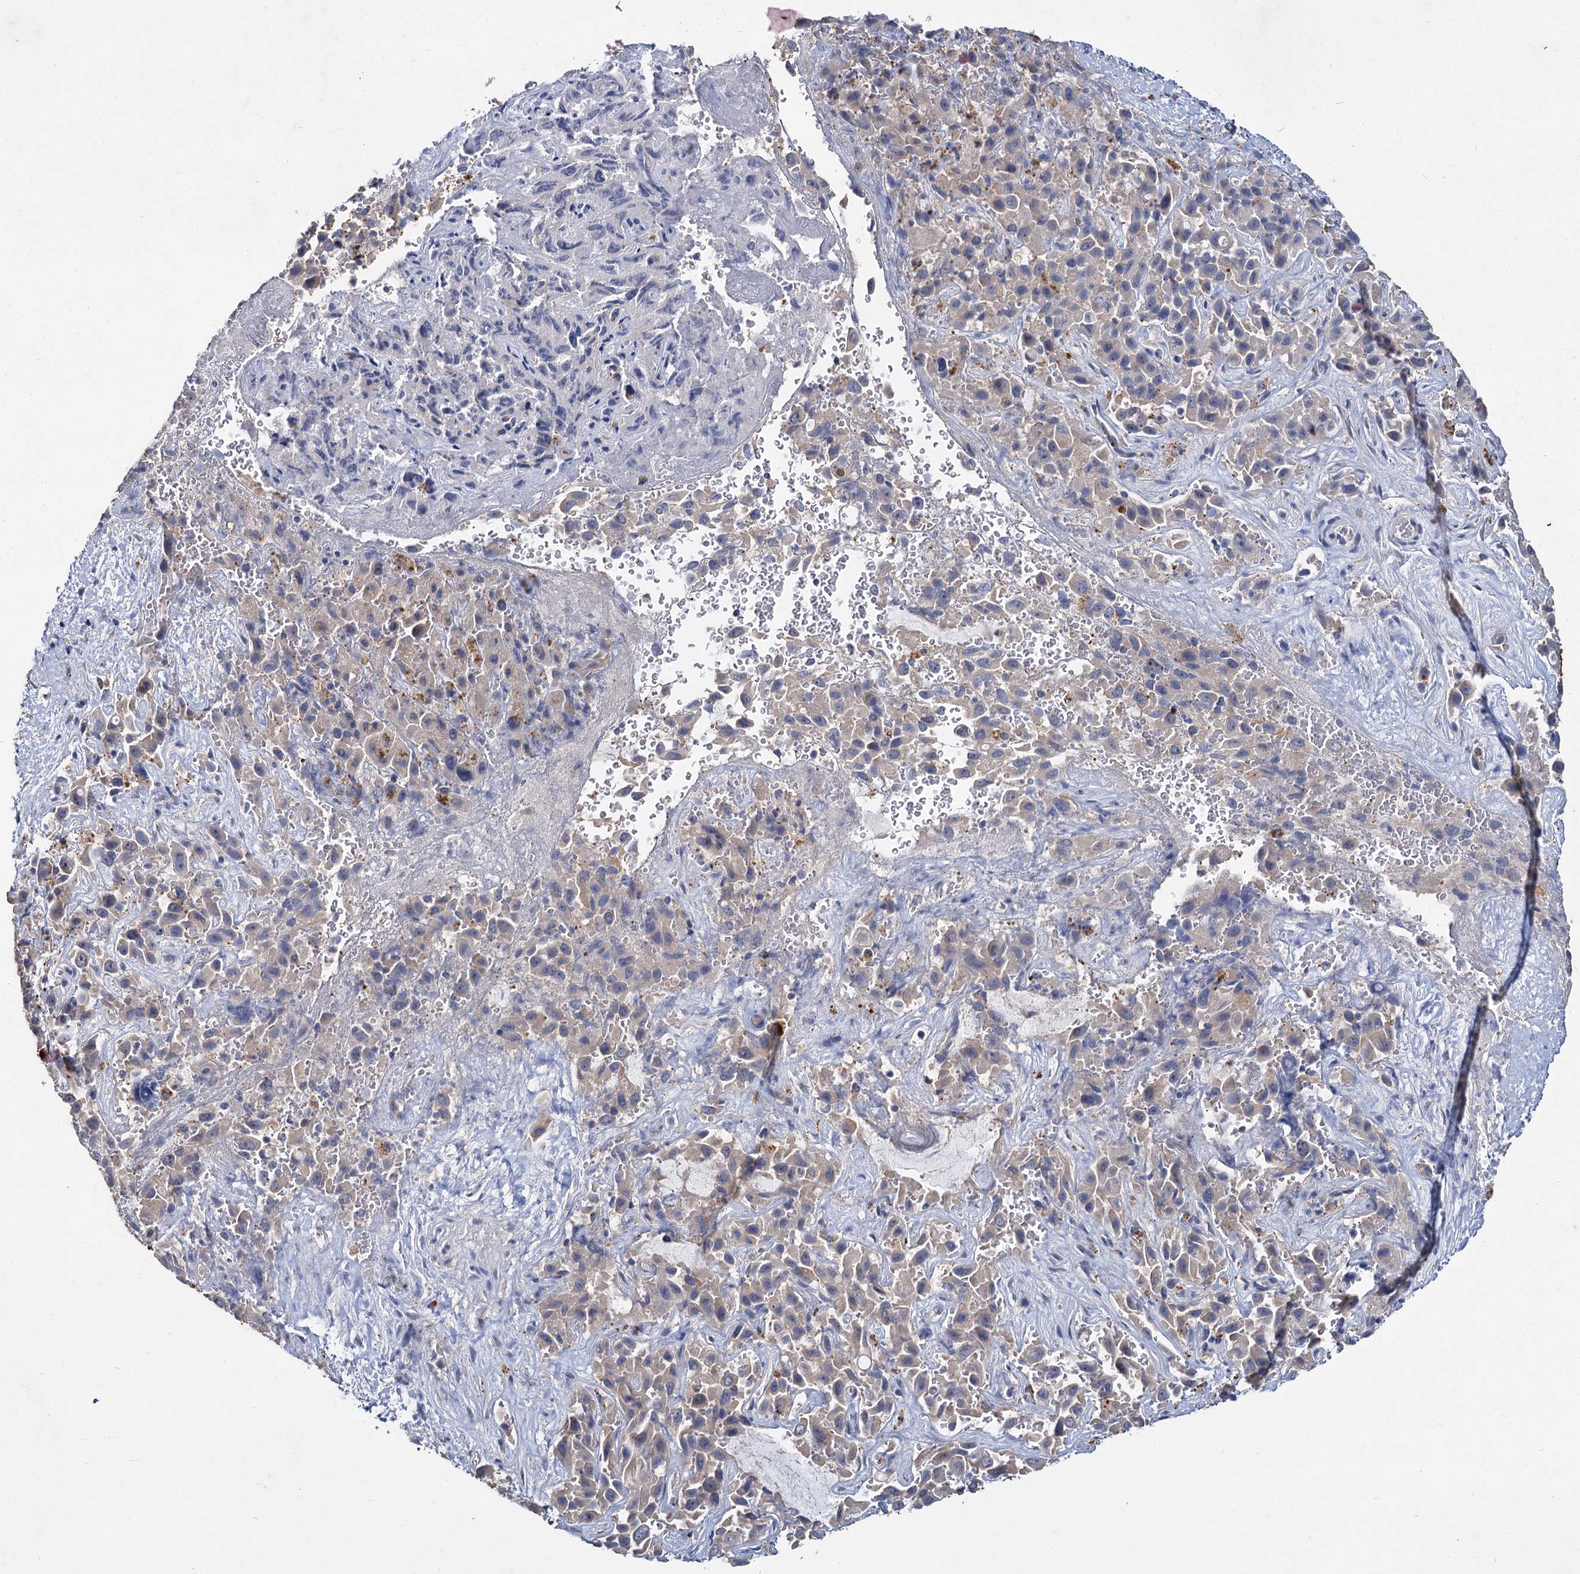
{"staining": {"intensity": "weak", "quantity": "25%-75%", "location": "cytoplasmic/membranous"}, "tissue": "liver cancer", "cell_type": "Tumor cells", "image_type": "cancer", "snomed": [{"axis": "morphology", "description": "Cholangiocarcinoma"}, {"axis": "topography", "description": "Liver"}], "caption": "High-power microscopy captured an IHC histopathology image of liver cancer, revealing weak cytoplasmic/membranous expression in approximately 25%-75% of tumor cells.", "gene": "ATP9A", "patient": {"sex": "female", "age": 52}}